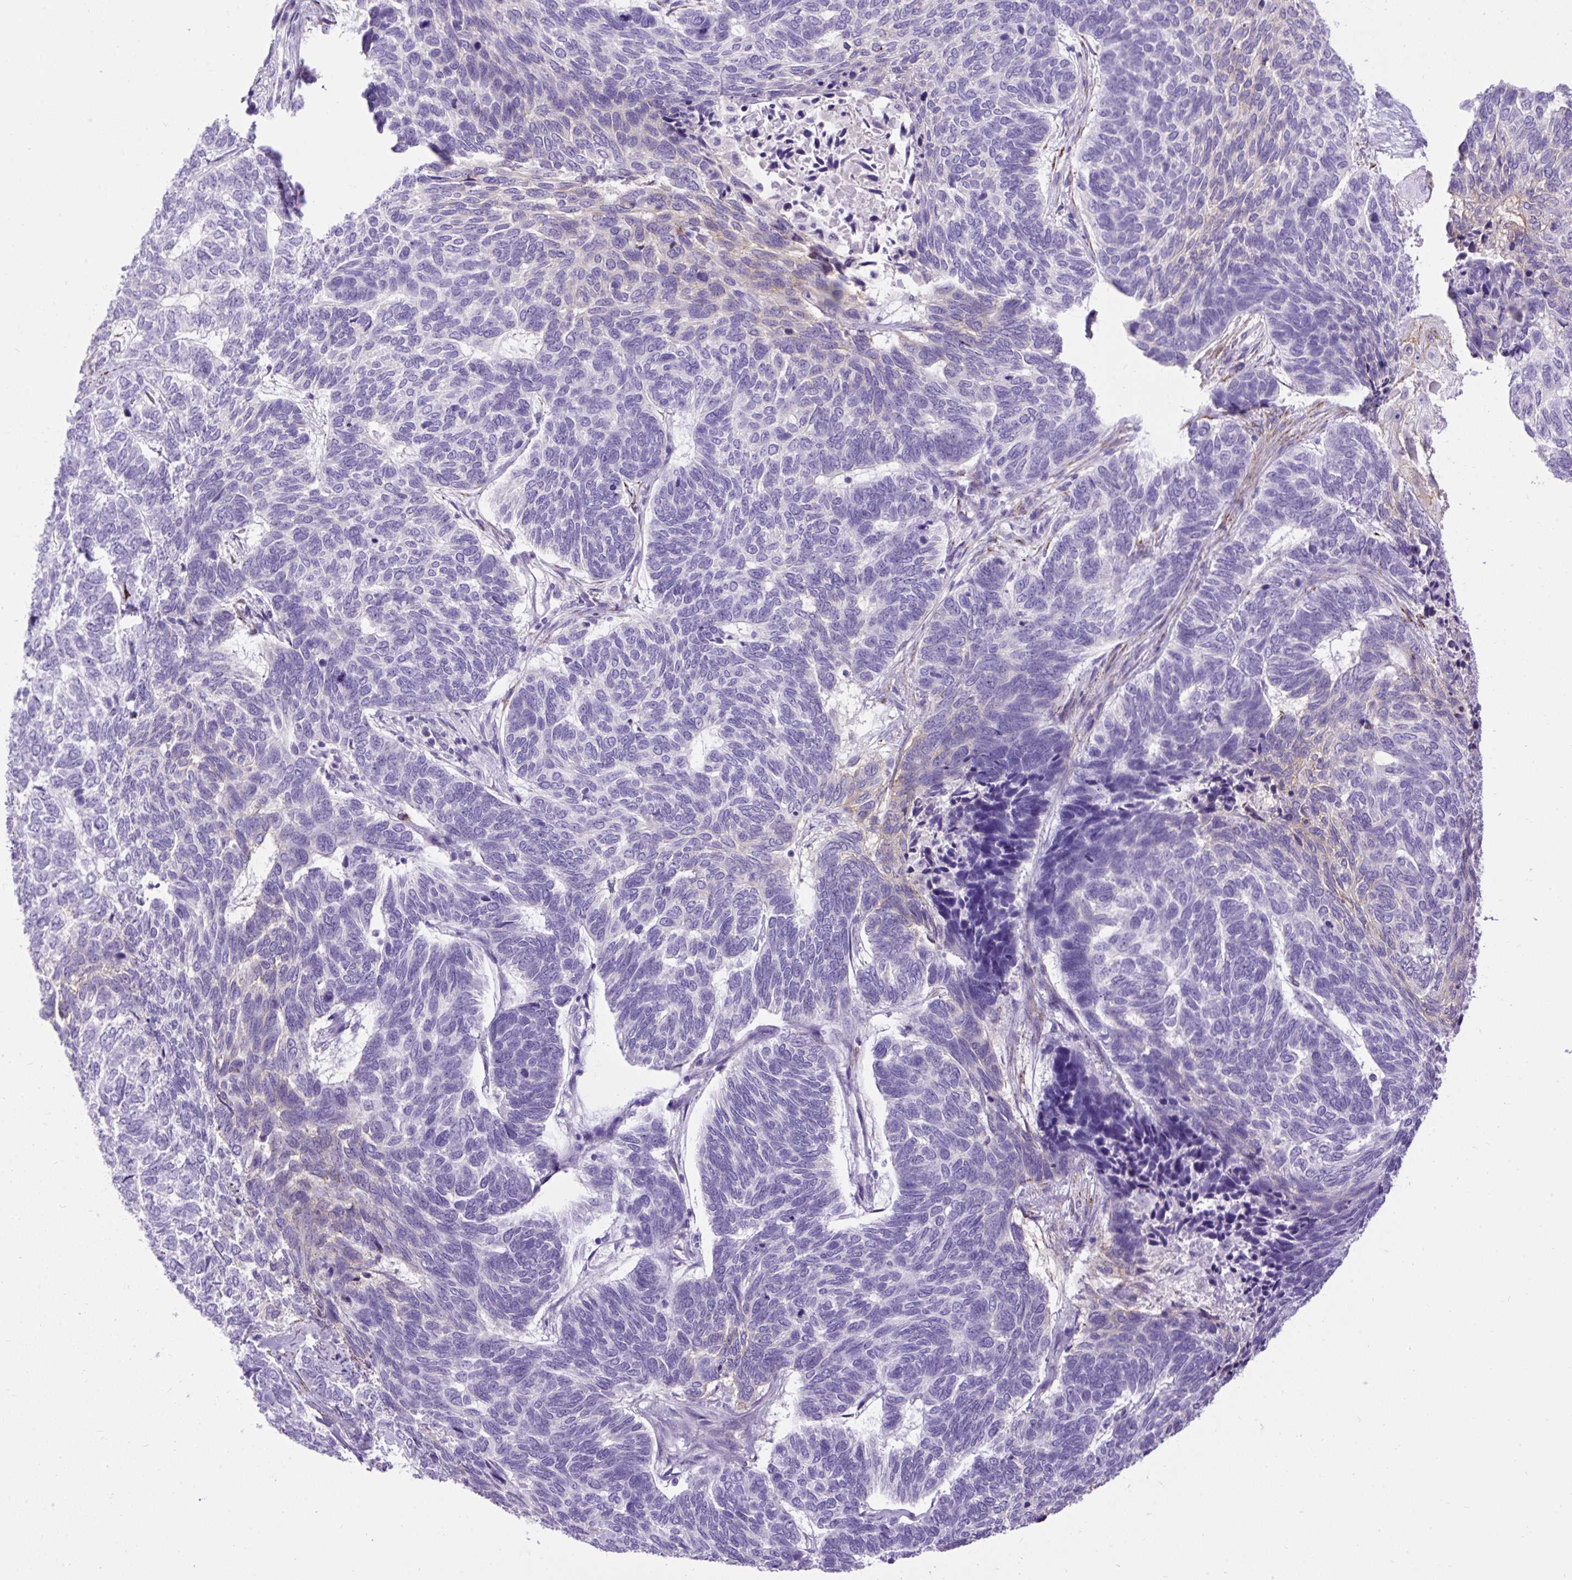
{"staining": {"intensity": "negative", "quantity": "none", "location": "none"}, "tissue": "skin cancer", "cell_type": "Tumor cells", "image_type": "cancer", "snomed": [{"axis": "morphology", "description": "Basal cell carcinoma"}, {"axis": "topography", "description": "Skin"}], "caption": "Tumor cells are negative for protein expression in human skin cancer. Nuclei are stained in blue.", "gene": "ZNF256", "patient": {"sex": "female", "age": 65}}